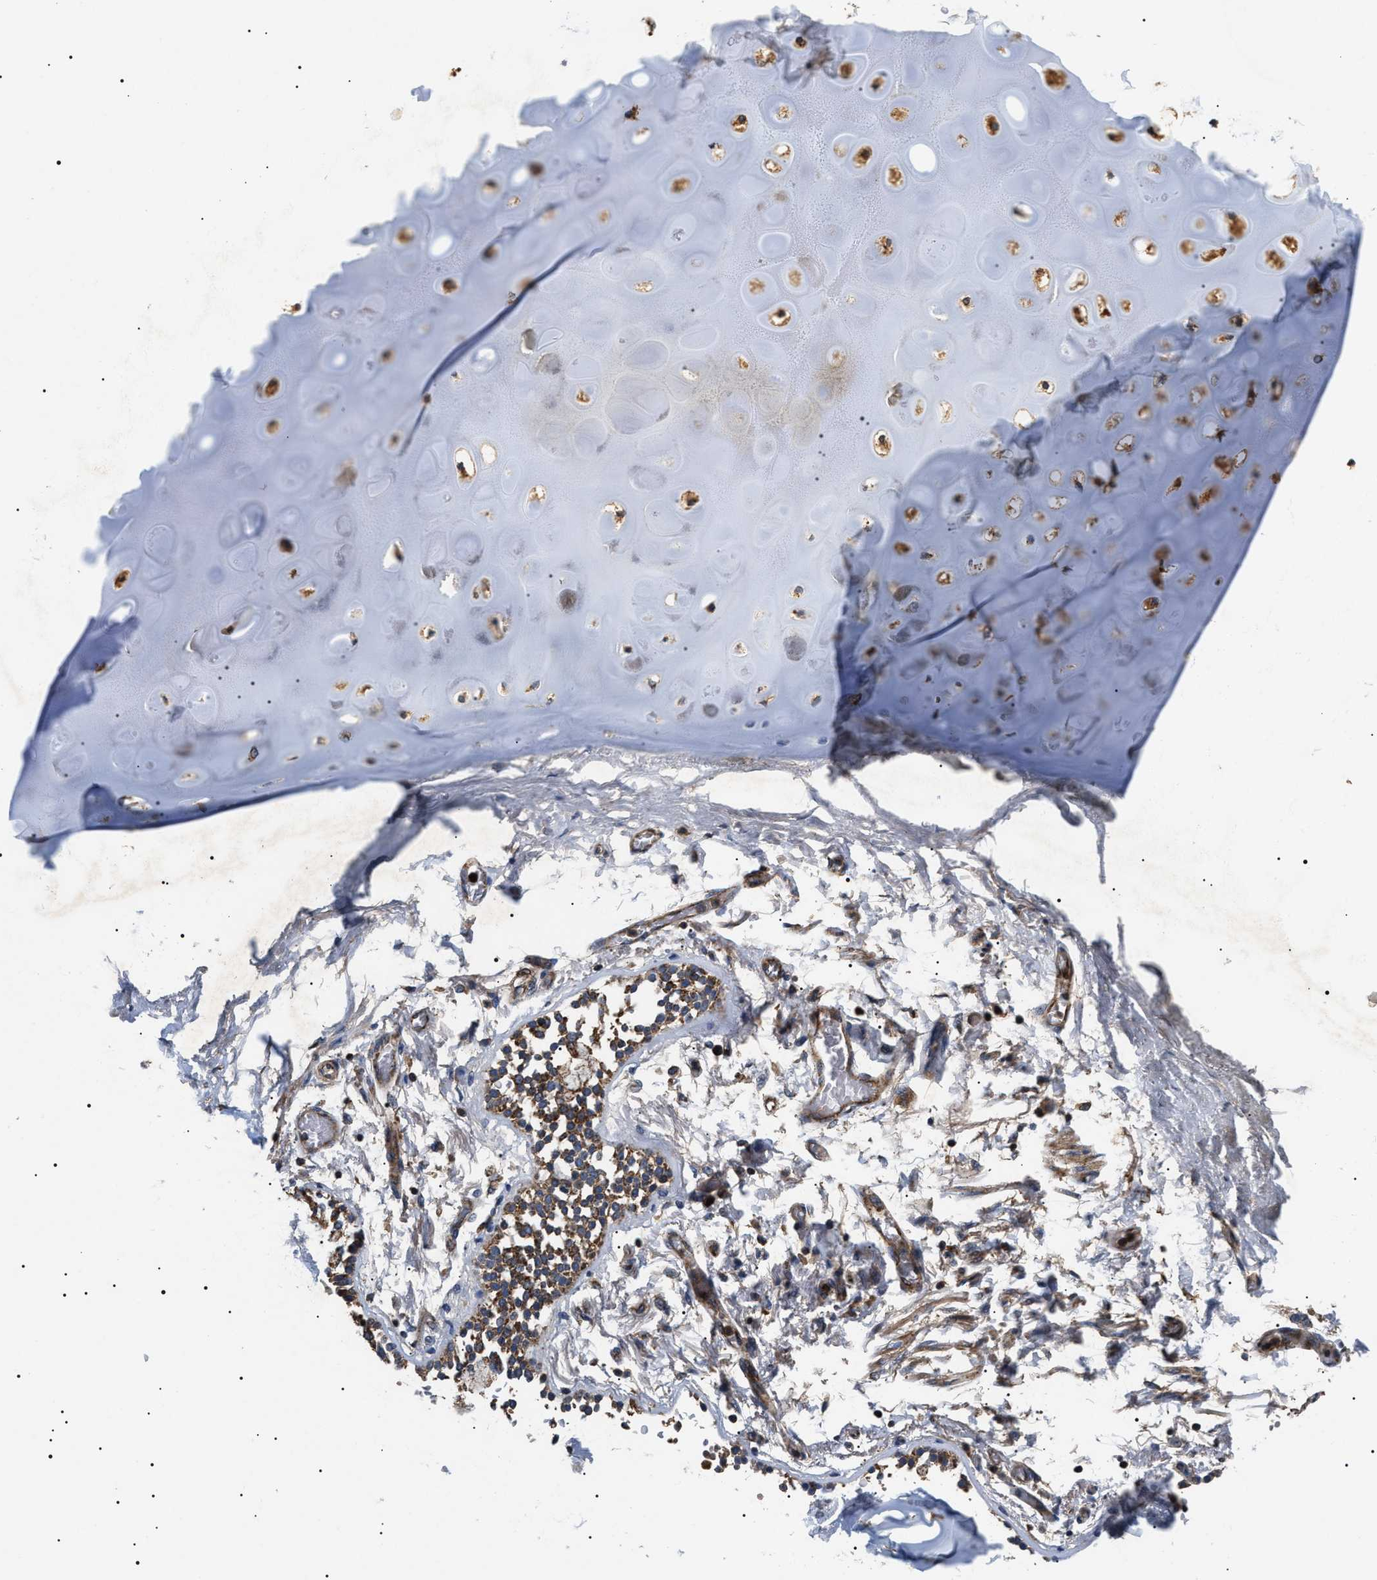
{"staining": {"intensity": "moderate", "quantity": ">75%", "location": "cytoplasmic/membranous"}, "tissue": "adipose tissue", "cell_type": "Adipocytes", "image_type": "normal", "snomed": [{"axis": "morphology", "description": "Normal tissue, NOS"}, {"axis": "topography", "description": "Cartilage tissue"}, {"axis": "topography", "description": "Lung"}], "caption": "Immunohistochemistry (IHC) (DAB) staining of normal adipose tissue reveals moderate cytoplasmic/membranous protein expression in about >75% of adipocytes.", "gene": "OXSM", "patient": {"sex": "female", "age": 77}}